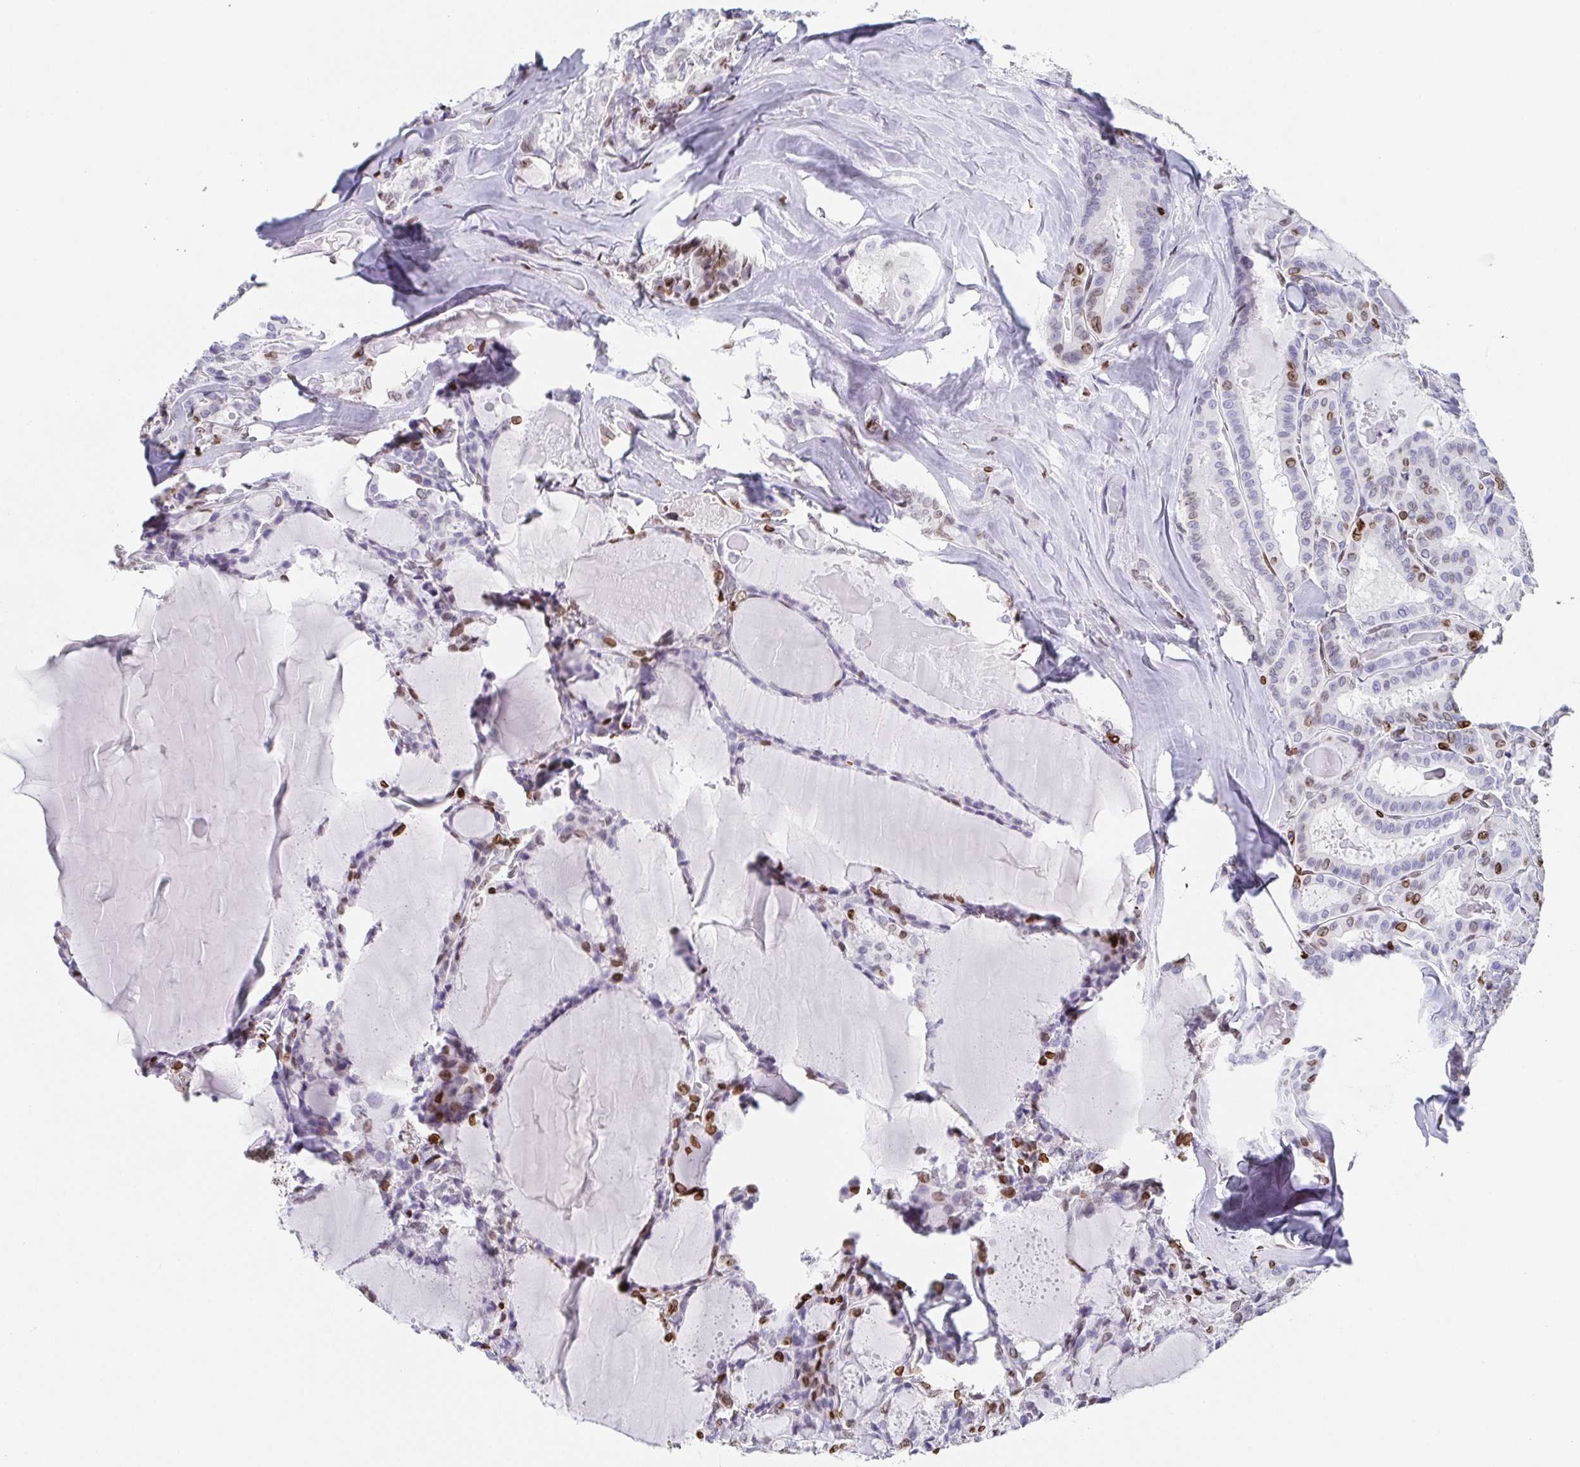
{"staining": {"intensity": "moderate", "quantity": "<25%", "location": "cytoplasmic/membranous,nuclear"}, "tissue": "thyroid cancer", "cell_type": "Tumor cells", "image_type": "cancer", "snomed": [{"axis": "morphology", "description": "Papillary adenocarcinoma, NOS"}, {"axis": "topography", "description": "Thyroid gland"}], "caption": "Human thyroid papillary adenocarcinoma stained with a brown dye reveals moderate cytoplasmic/membranous and nuclear positive positivity in approximately <25% of tumor cells.", "gene": "BTBD7", "patient": {"sex": "male", "age": 87}}